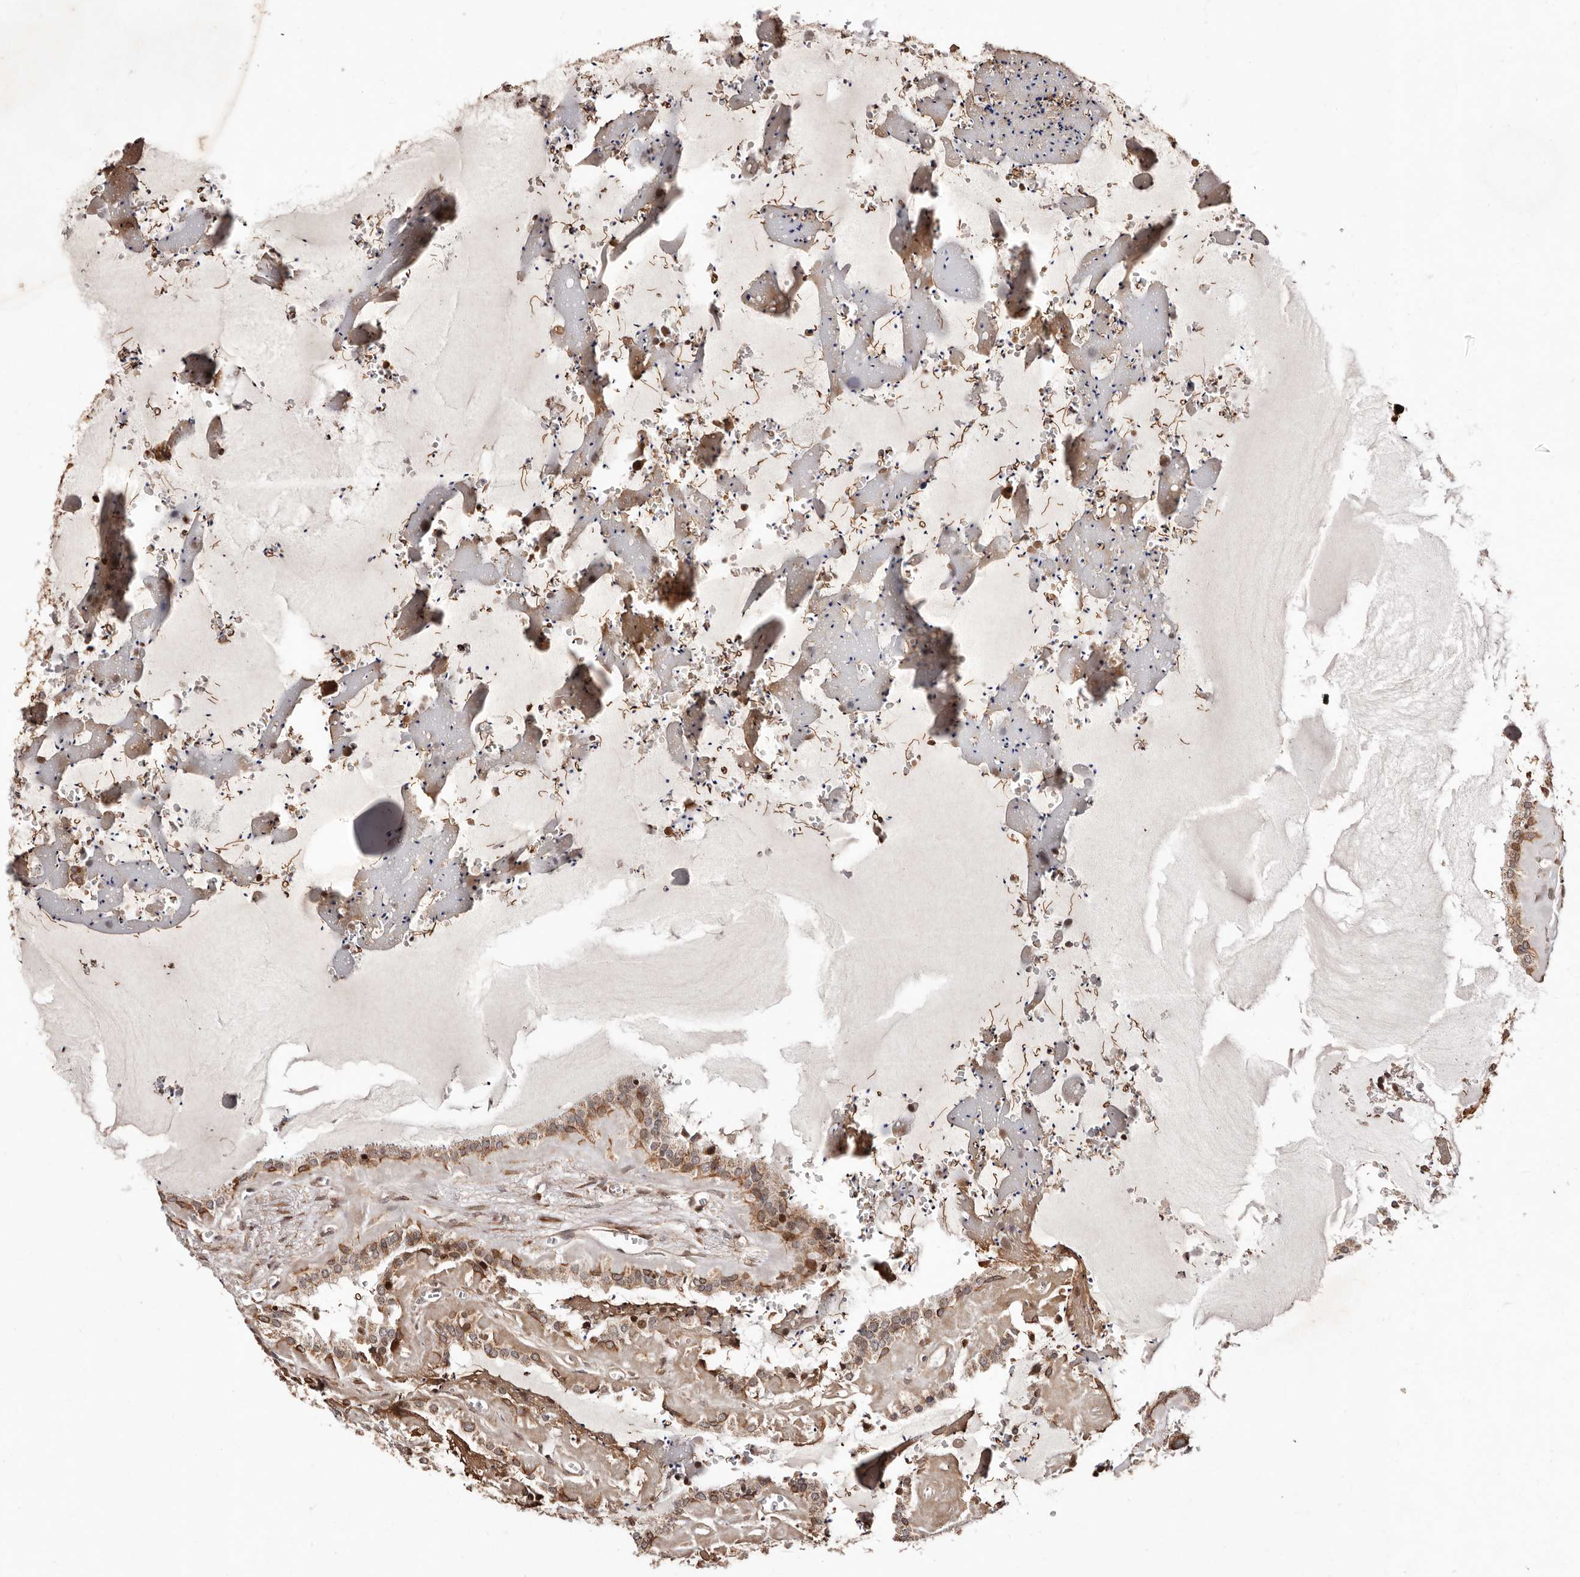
{"staining": {"intensity": "moderate", "quantity": ">75%", "location": "cytoplasmic/membranous"}, "tissue": "seminal vesicle", "cell_type": "Glandular cells", "image_type": "normal", "snomed": [{"axis": "morphology", "description": "Normal tissue, NOS"}, {"axis": "topography", "description": "Prostate"}, {"axis": "topography", "description": "Seminal veicle"}], "caption": "Protein analysis of unremarkable seminal vesicle shows moderate cytoplasmic/membranous expression in about >75% of glandular cells.", "gene": "HIVEP3", "patient": {"sex": "male", "age": 59}}